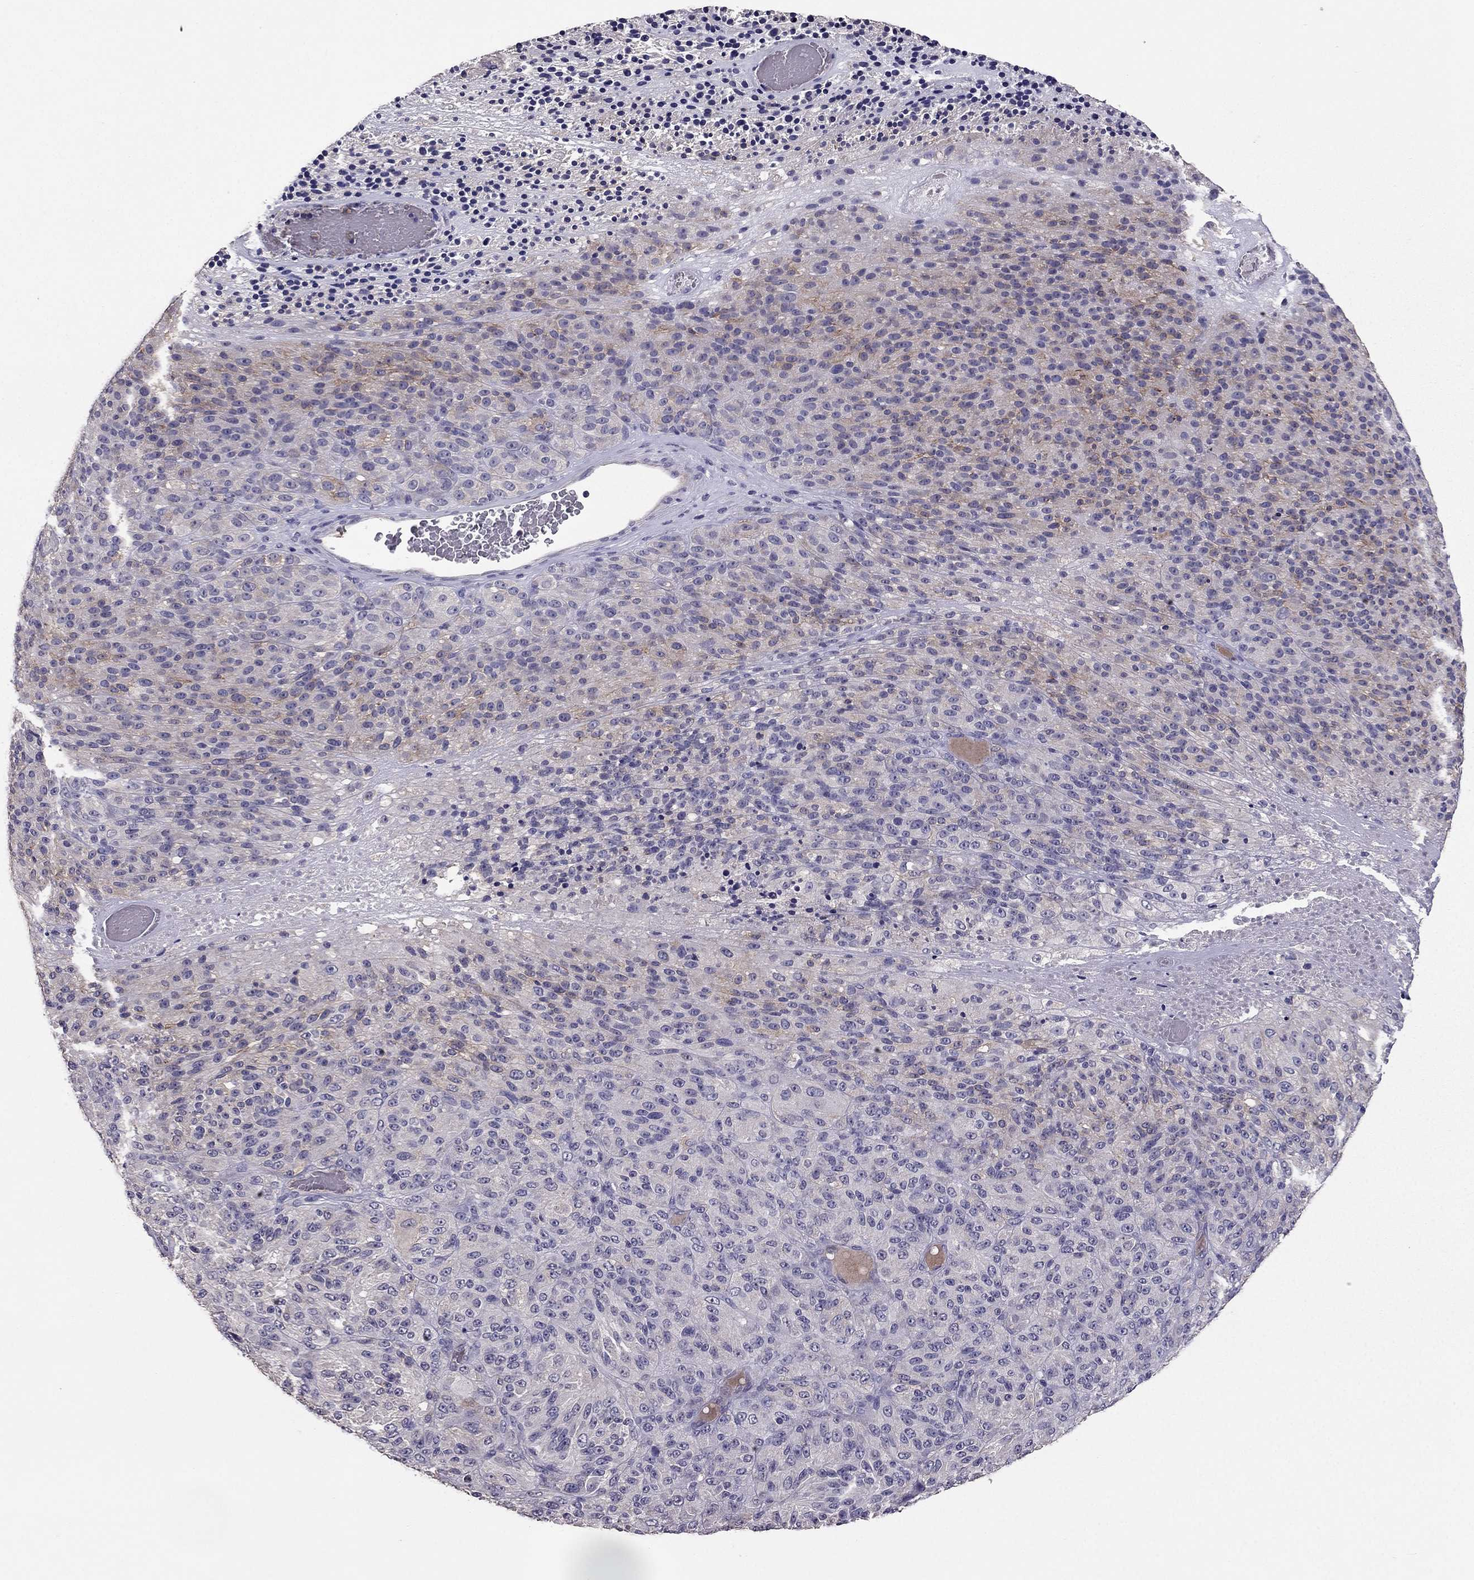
{"staining": {"intensity": "weak", "quantity": "<25%", "location": "cytoplasmic/membranous"}, "tissue": "melanoma", "cell_type": "Tumor cells", "image_type": "cancer", "snomed": [{"axis": "morphology", "description": "Malignant melanoma, Metastatic site"}, {"axis": "topography", "description": "Brain"}], "caption": "Melanoma was stained to show a protein in brown. There is no significant expression in tumor cells.", "gene": "RFLNB", "patient": {"sex": "female", "age": 56}}